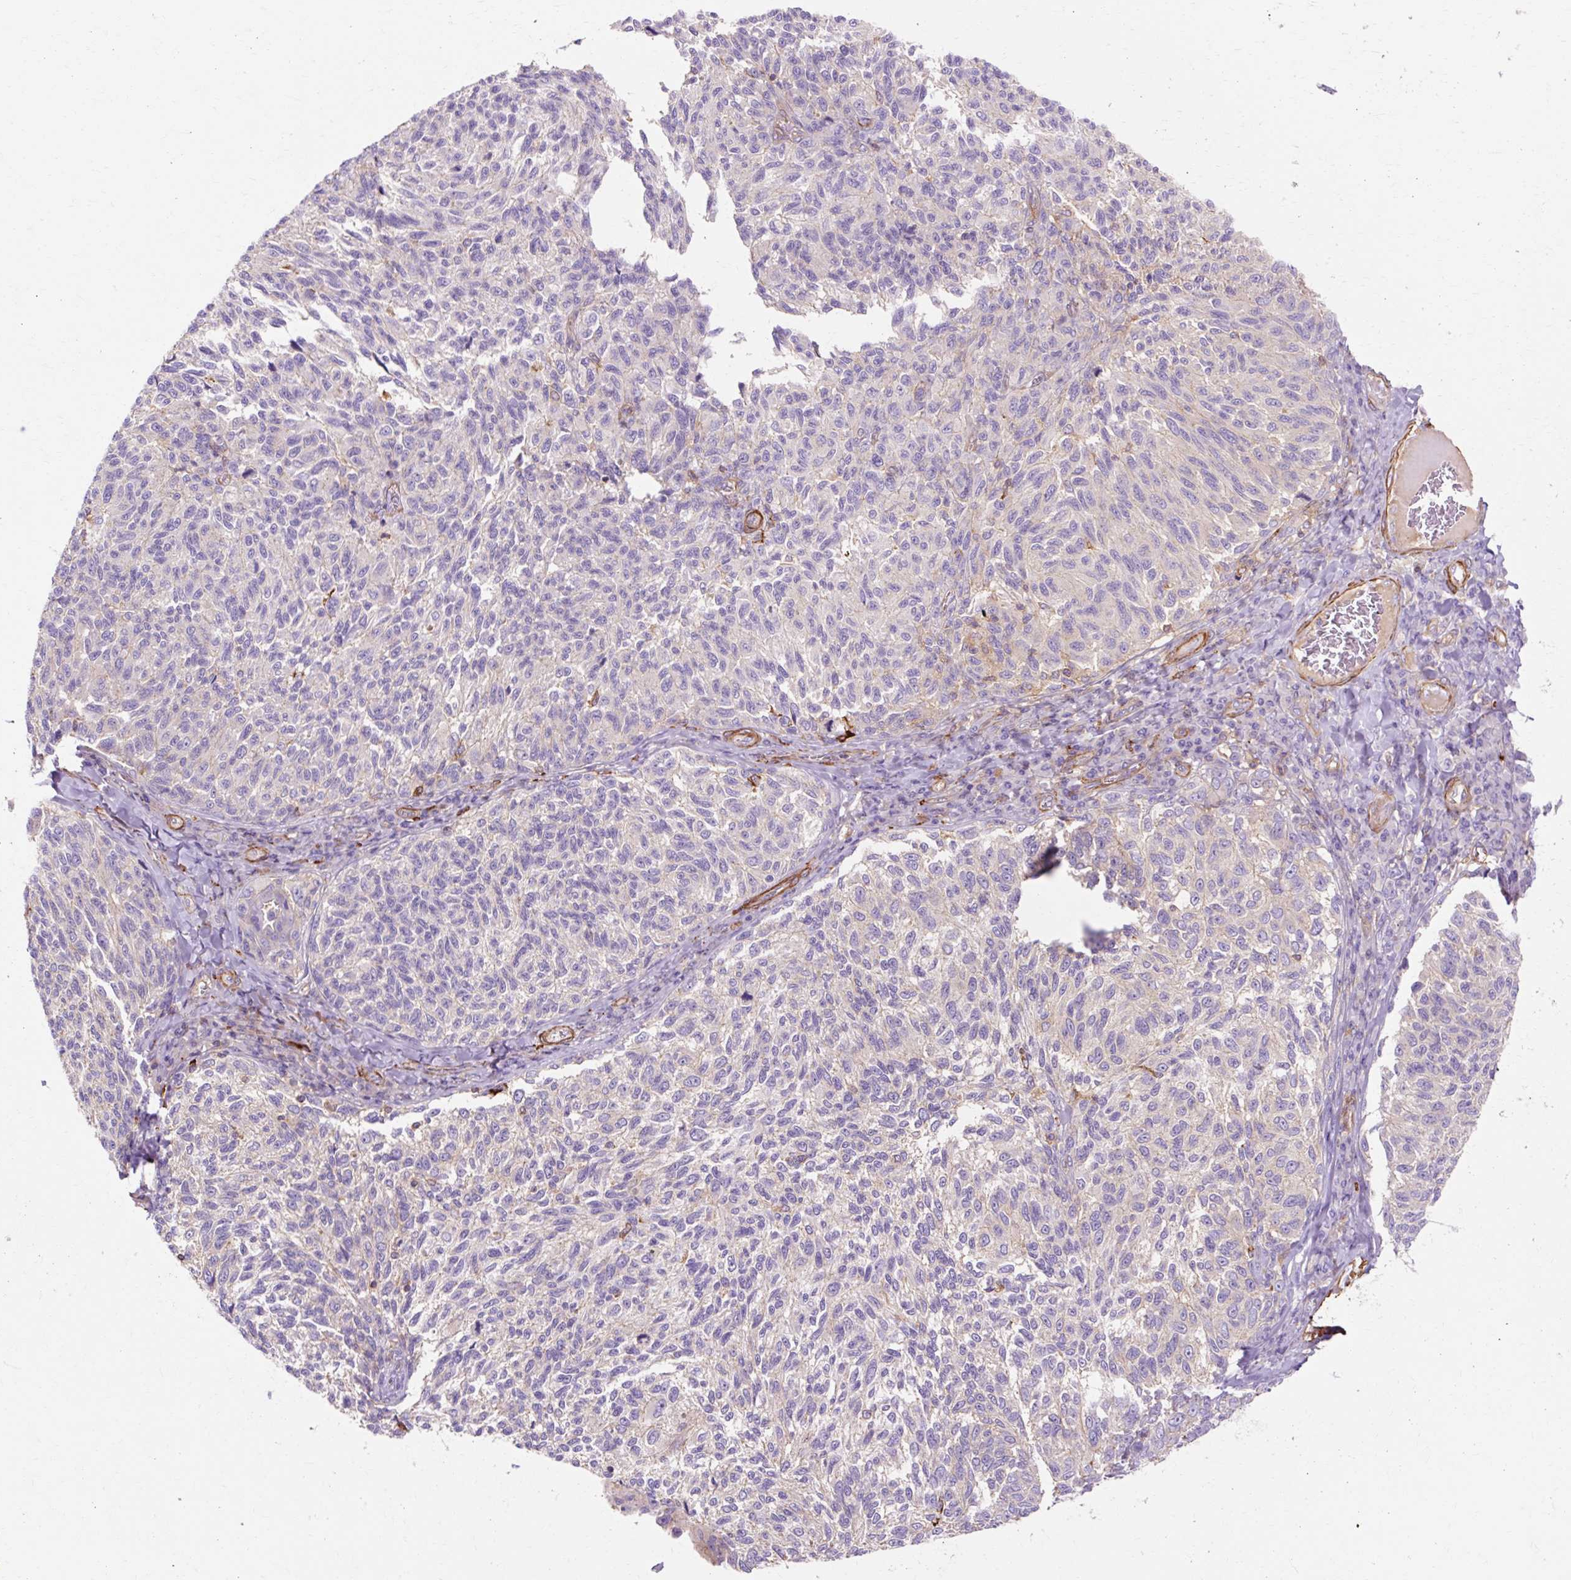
{"staining": {"intensity": "negative", "quantity": "none", "location": "none"}, "tissue": "melanoma", "cell_type": "Tumor cells", "image_type": "cancer", "snomed": [{"axis": "morphology", "description": "Malignant melanoma, NOS"}, {"axis": "topography", "description": "Skin"}], "caption": "Human melanoma stained for a protein using IHC shows no staining in tumor cells.", "gene": "TBC1D2B", "patient": {"sex": "female", "age": 73}}